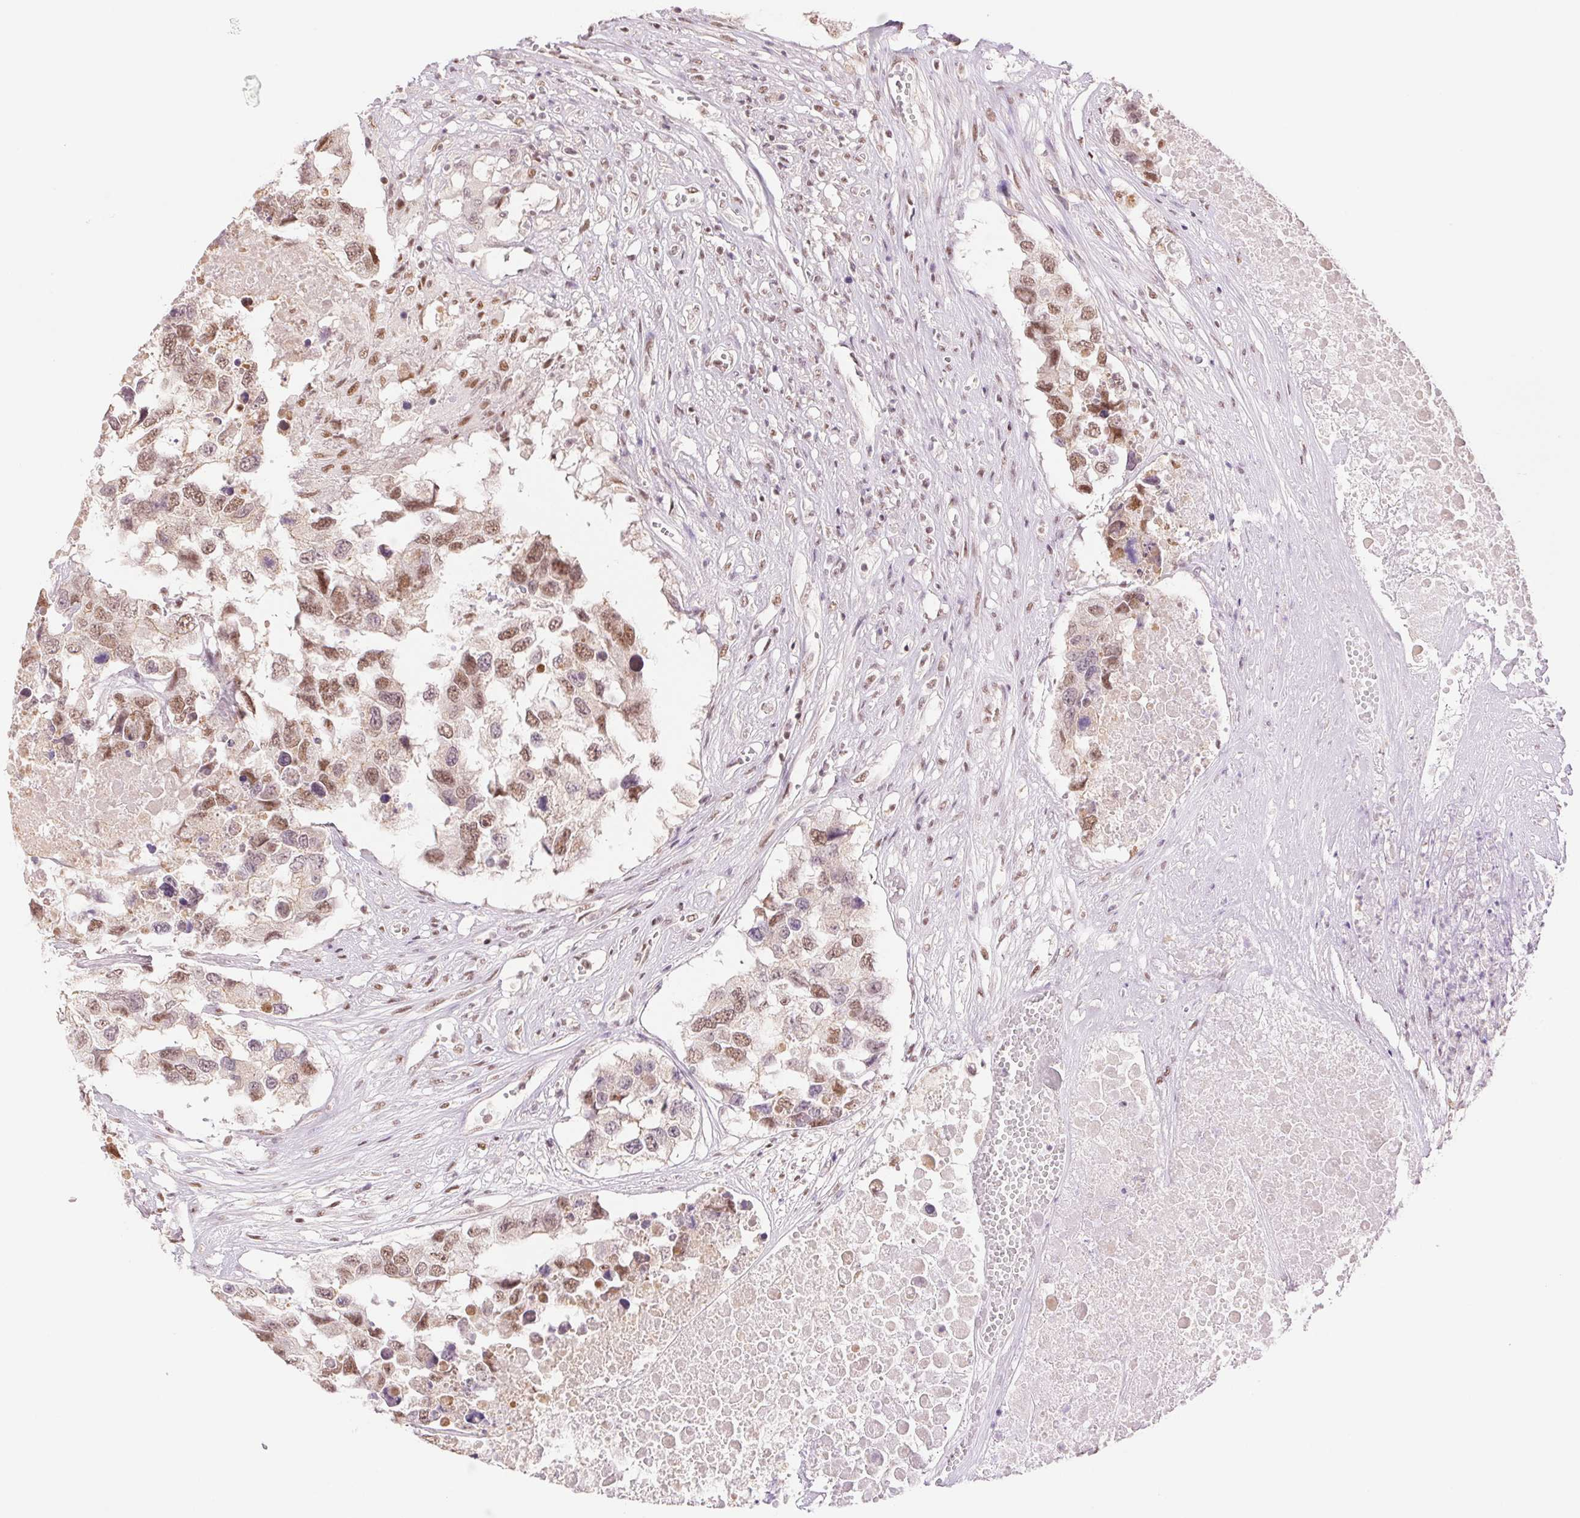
{"staining": {"intensity": "moderate", "quantity": ">75%", "location": "nuclear"}, "tissue": "testis cancer", "cell_type": "Tumor cells", "image_type": "cancer", "snomed": [{"axis": "morphology", "description": "Carcinoma, Embryonal, NOS"}, {"axis": "topography", "description": "Testis"}], "caption": "A brown stain highlights moderate nuclear expression of a protein in testis cancer (embryonal carcinoma) tumor cells.", "gene": "RPRD1B", "patient": {"sex": "male", "age": 83}}